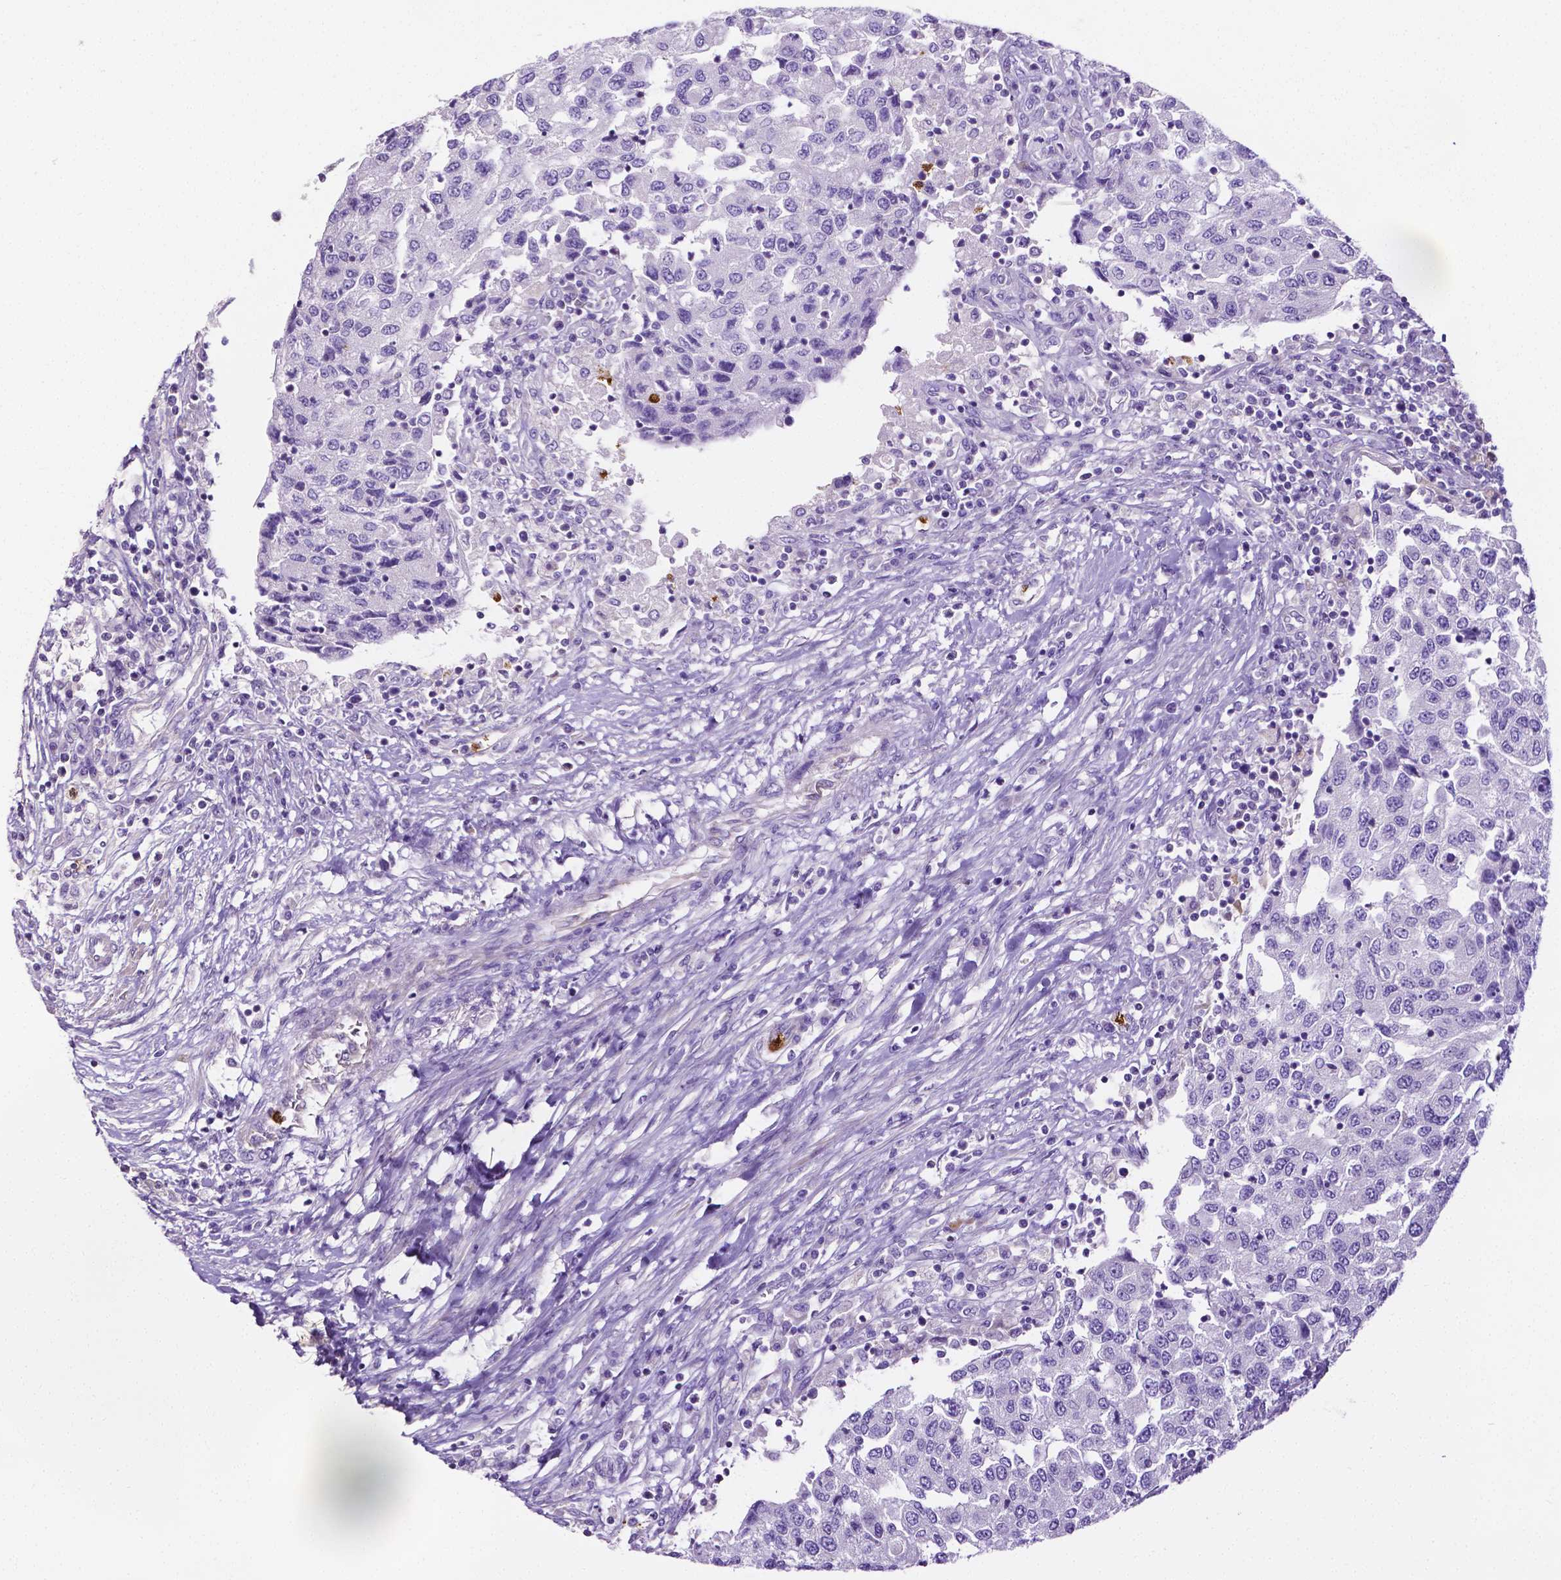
{"staining": {"intensity": "negative", "quantity": "none", "location": "none"}, "tissue": "urothelial cancer", "cell_type": "Tumor cells", "image_type": "cancer", "snomed": [{"axis": "morphology", "description": "Urothelial carcinoma, High grade"}, {"axis": "topography", "description": "Urinary bladder"}], "caption": "Histopathology image shows no significant protein positivity in tumor cells of urothelial carcinoma (high-grade).", "gene": "MMP9", "patient": {"sex": "female", "age": 78}}